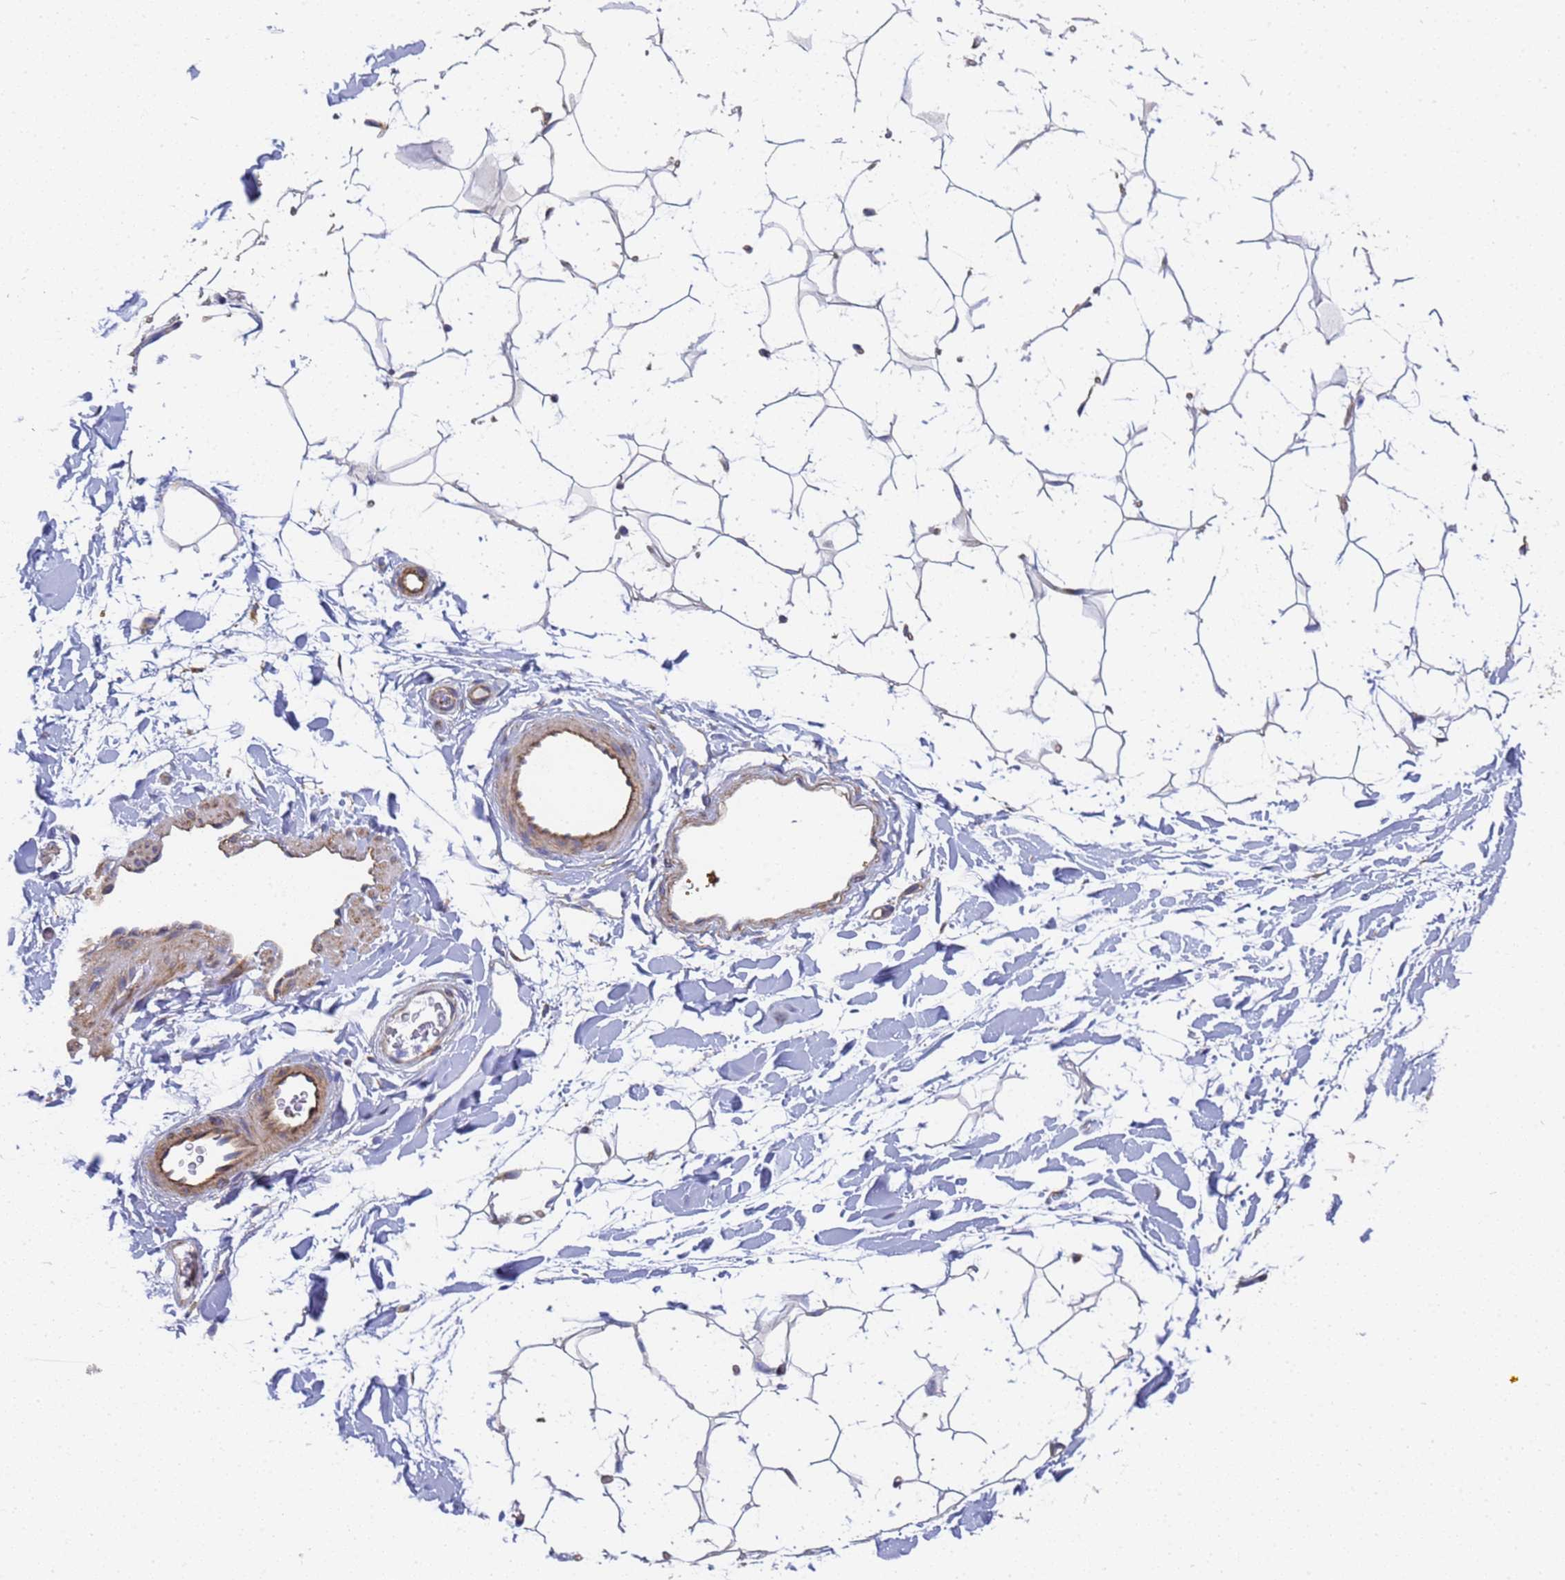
{"staining": {"intensity": "negative", "quantity": "none", "location": "none"}, "tissue": "adipose tissue", "cell_type": "Adipocytes", "image_type": "normal", "snomed": [{"axis": "morphology", "description": "Normal tissue, NOS"}, {"axis": "topography", "description": "Breast"}], "caption": "Immunohistochemistry (IHC) histopathology image of benign adipose tissue: human adipose tissue stained with DAB demonstrates no significant protein positivity in adipocytes.", "gene": "ENSG00000198211", "patient": {"sex": "female", "age": 26}}